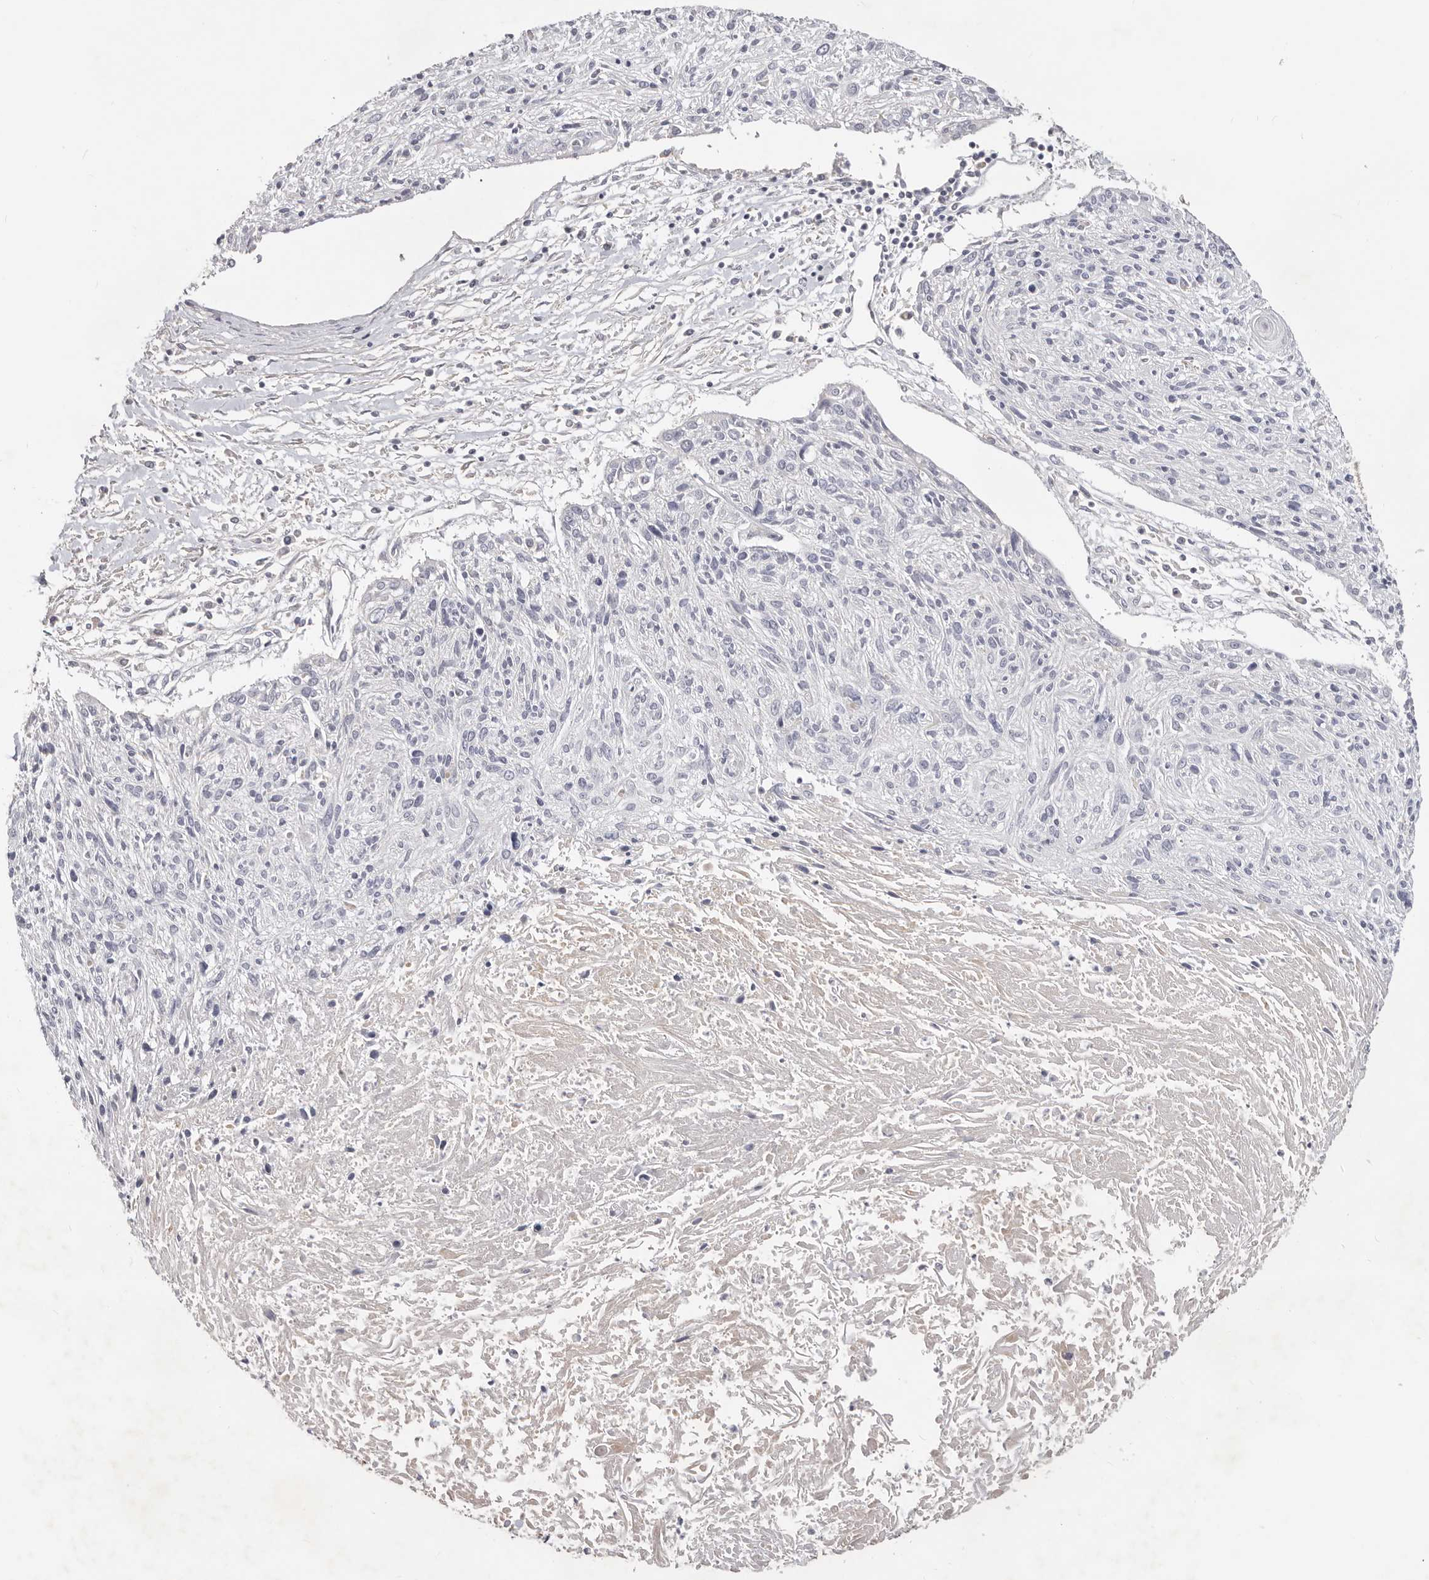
{"staining": {"intensity": "negative", "quantity": "none", "location": "none"}, "tissue": "cervical cancer", "cell_type": "Tumor cells", "image_type": "cancer", "snomed": [{"axis": "morphology", "description": "Squamous cell carcinoma, NOS"}, {"axis": "topography", "description": "Cervix"}], "caption": "Tumor cells show no significant protein staining in squamous cell carcinoma (cervical).", "gene": "TFB2M", "patient": {"sex": "female", "age": 51}}